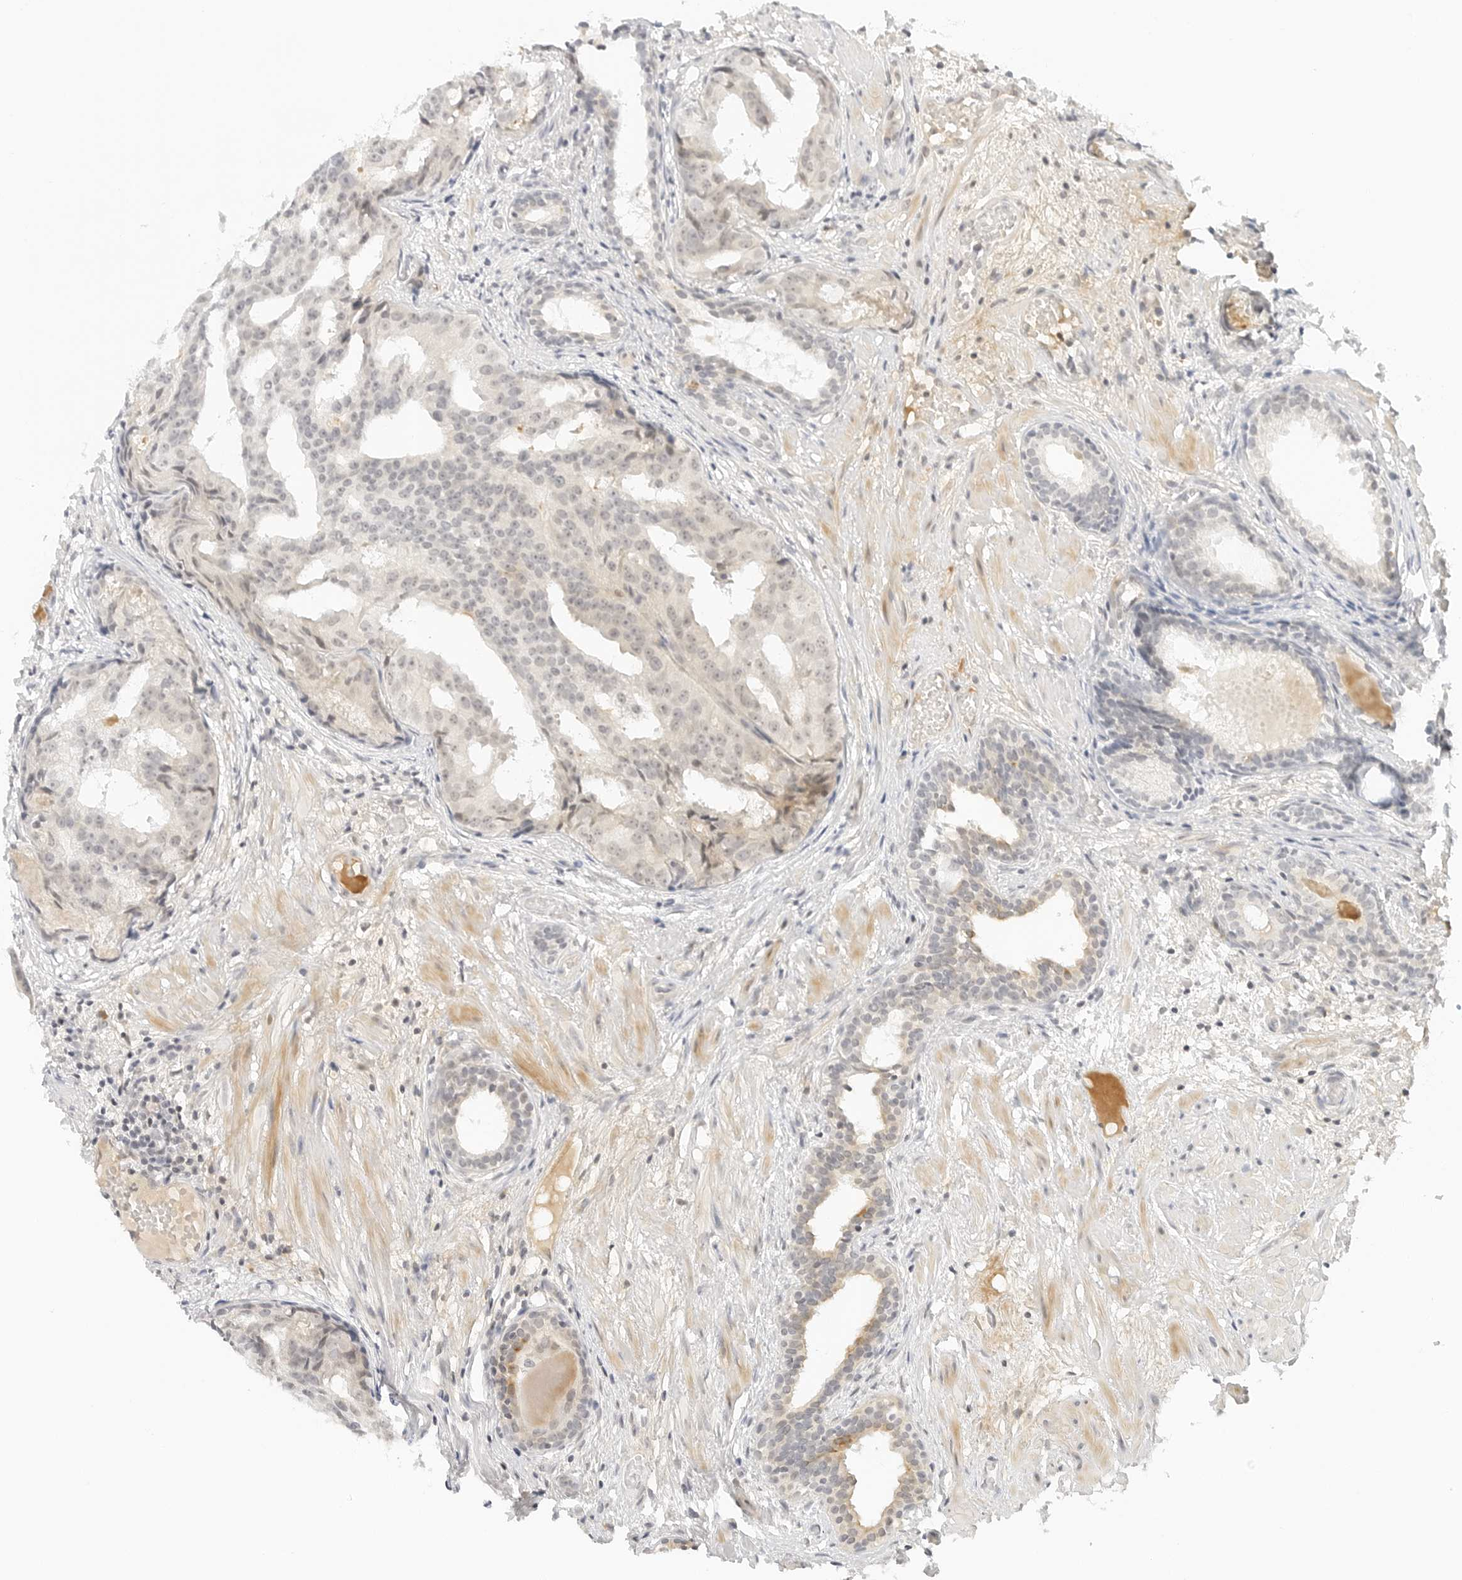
{"staining": {"intensity": "weak", "quantity": "<25%", "location": "cytoplasmic/membranous"}, "tissue": "prostate cancer", "cell_type": "Tumor cells", "image_type": "cancer", "snomed": [{"axis": "morphology", "description": "Adenocarcinoma, Low grade"}, {"axis": "topography", "description": "Prostate"}], "caption": "Micrograph shows no significant protein positivity in tumor cells of low-grade adenocarcinoma (prostate). Nuclei are stained in blue.", "gene": "NEO1", "patient": {"sex": "male", "age": 88}}